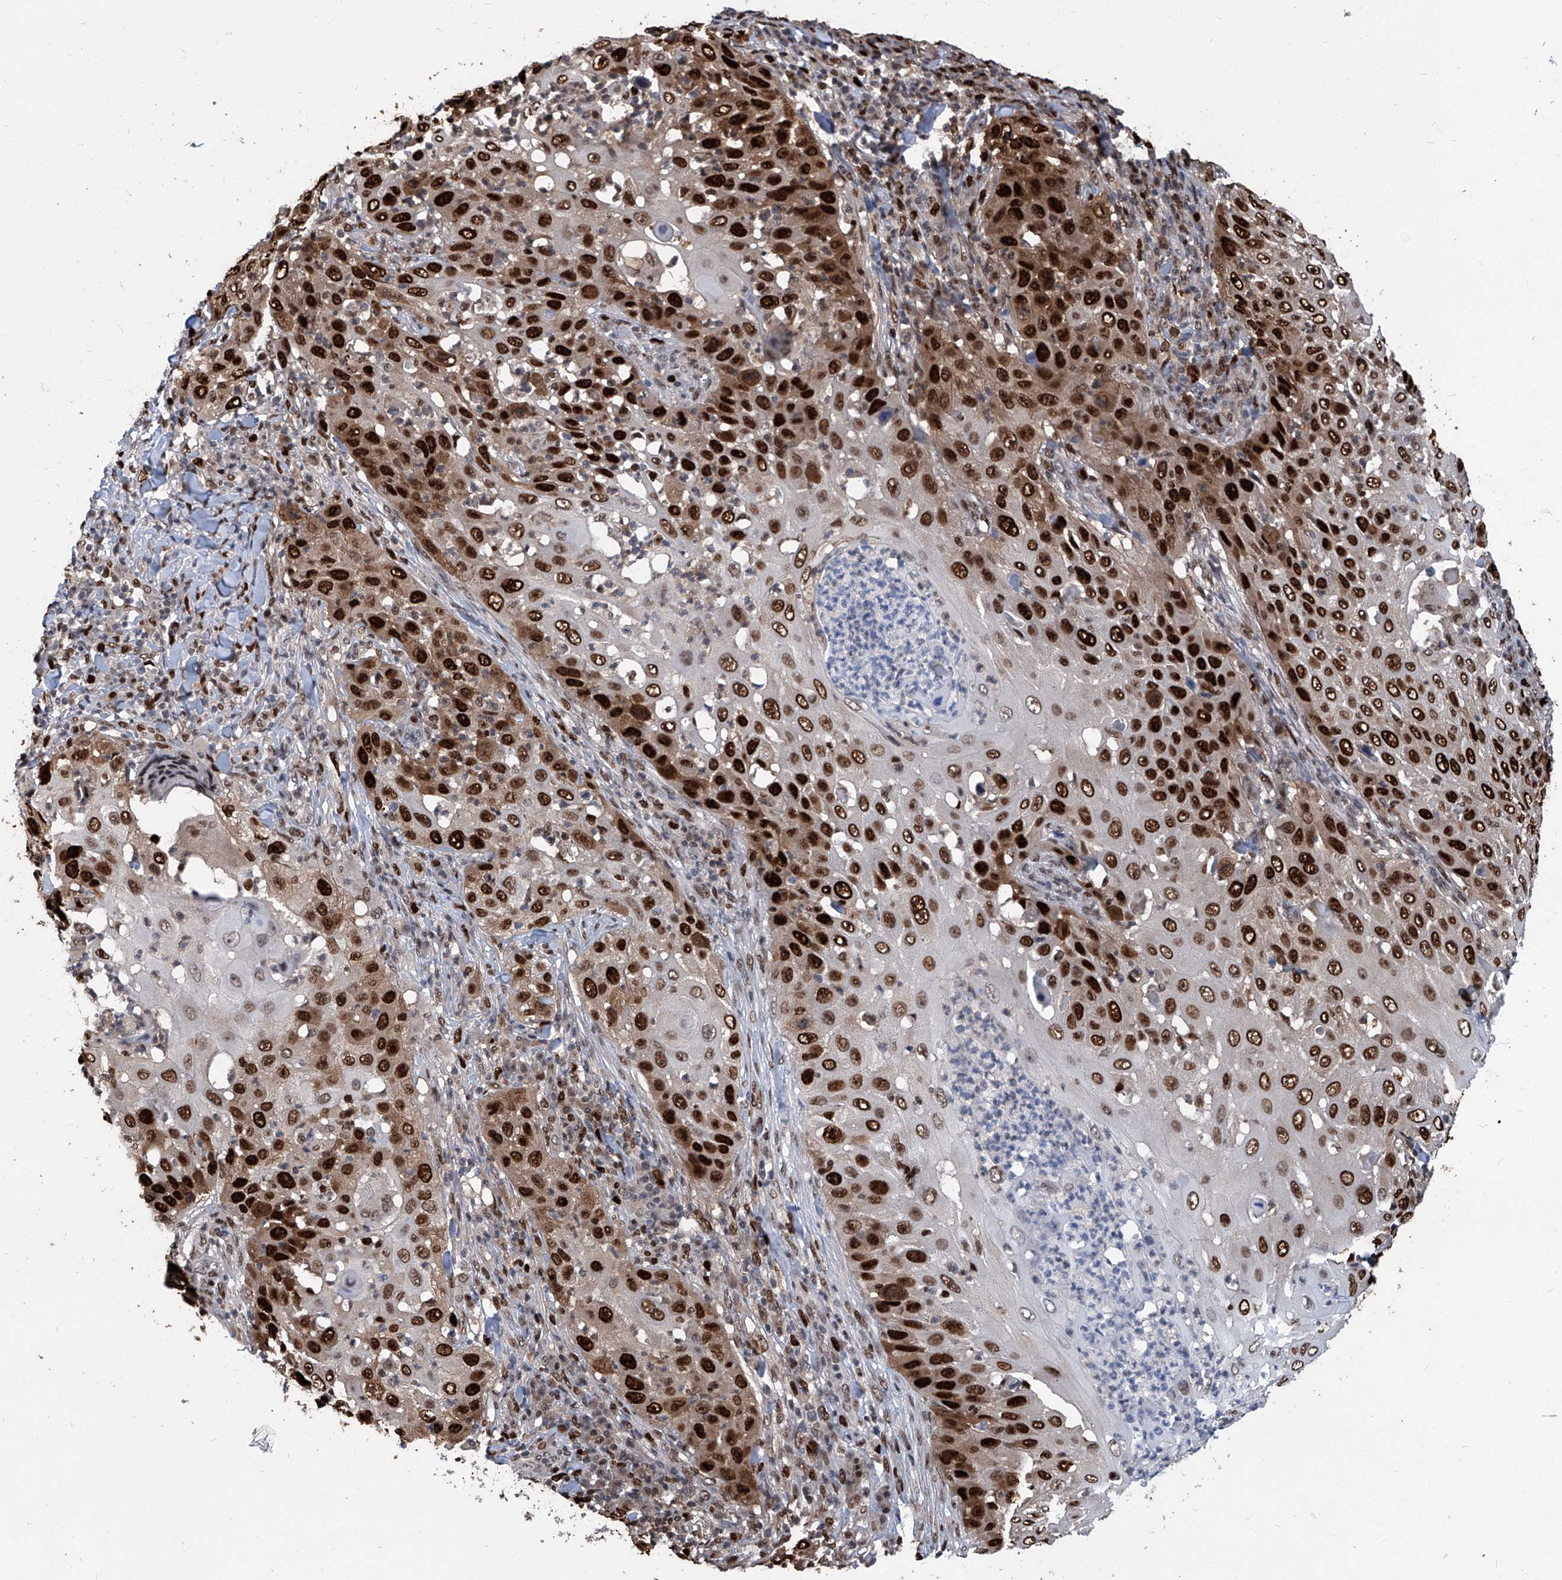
{"staining": {"intensity": "strong", "quantity": ">75%", "location": "cytoplasmic/membranous,nuclear"}, "tissue": "skin cancer", "cell_type": "Tumor cells", "image_type": "cancer", "snomed": [{"axis": "morphology", "description": "Squamous cell carcinoma, NOS"}, {"axis": "topography", "description": "Skin"}], "caption": "Protein analysis of skin cancer tissue displays strong cytoplasmic/membranous and nuclear expression in about >75% of tumor cells. The staining was performed using DAB (3,3'-diaminobenzidine) to visualize the protein expression in brown, while the nuclei were stained in blue with hematoxylin (Magnification: 20x).", "gene": "PCNA", "patient": {"sex": "female", "age": 44}}